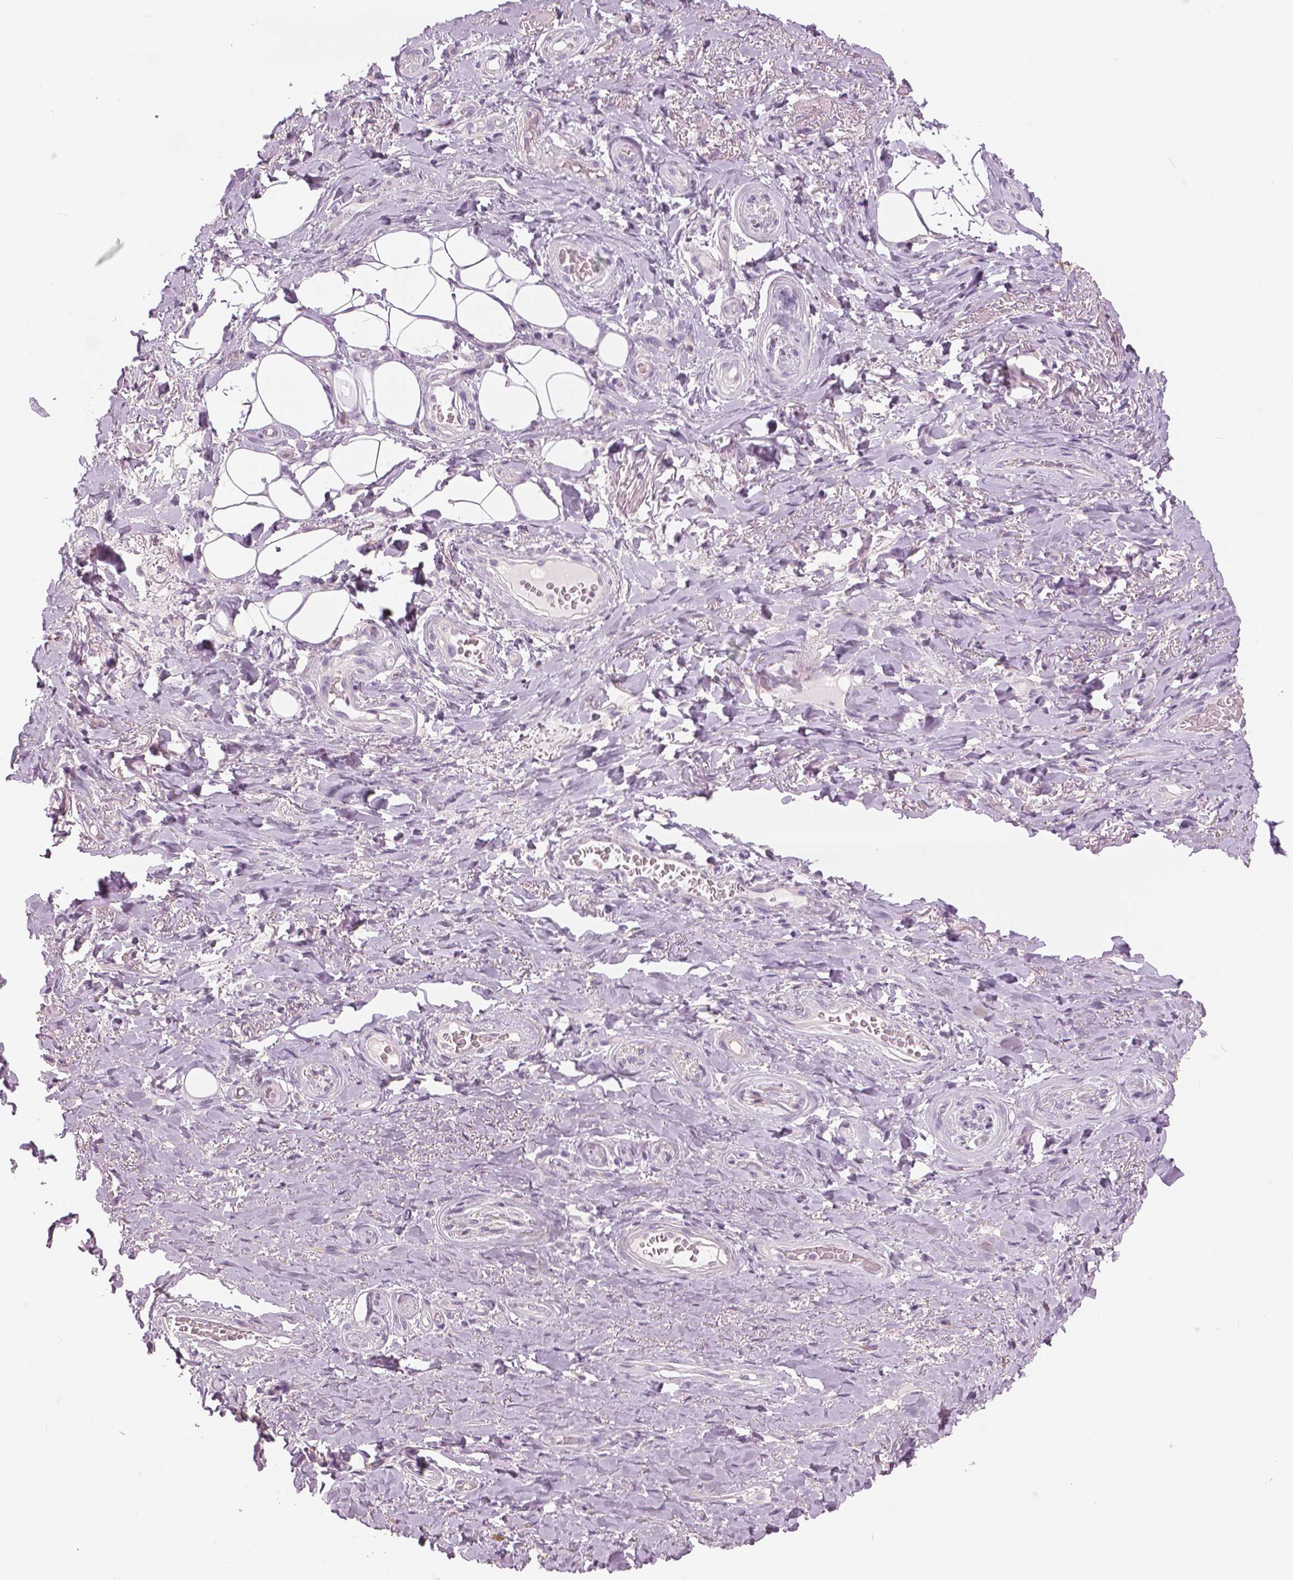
{"staining": {"intensity": "negative", "quantity": "none", "location": "none"}, "tissue": "adipose tissue", "cell_type": "Adipocytes", "image_type": "normal", "snomed": [{"axis": "morphology", "description": "Normal tissue, NOS"}, {"axis": "topography", "description": "Anal"}, {"axis": "topography", "description": "Peripheral nerve tissue"}], "caption": "A high-resolution image shows immunohistochemistry (IHC) staining of normal adipose tissue, which displays no significant positivity in adipocytes. (DAB IHC visualized using brightfield microscopy, high magnification).", "gene": "SLC24A1", "patient": {"sex": "male", "age": 53}}